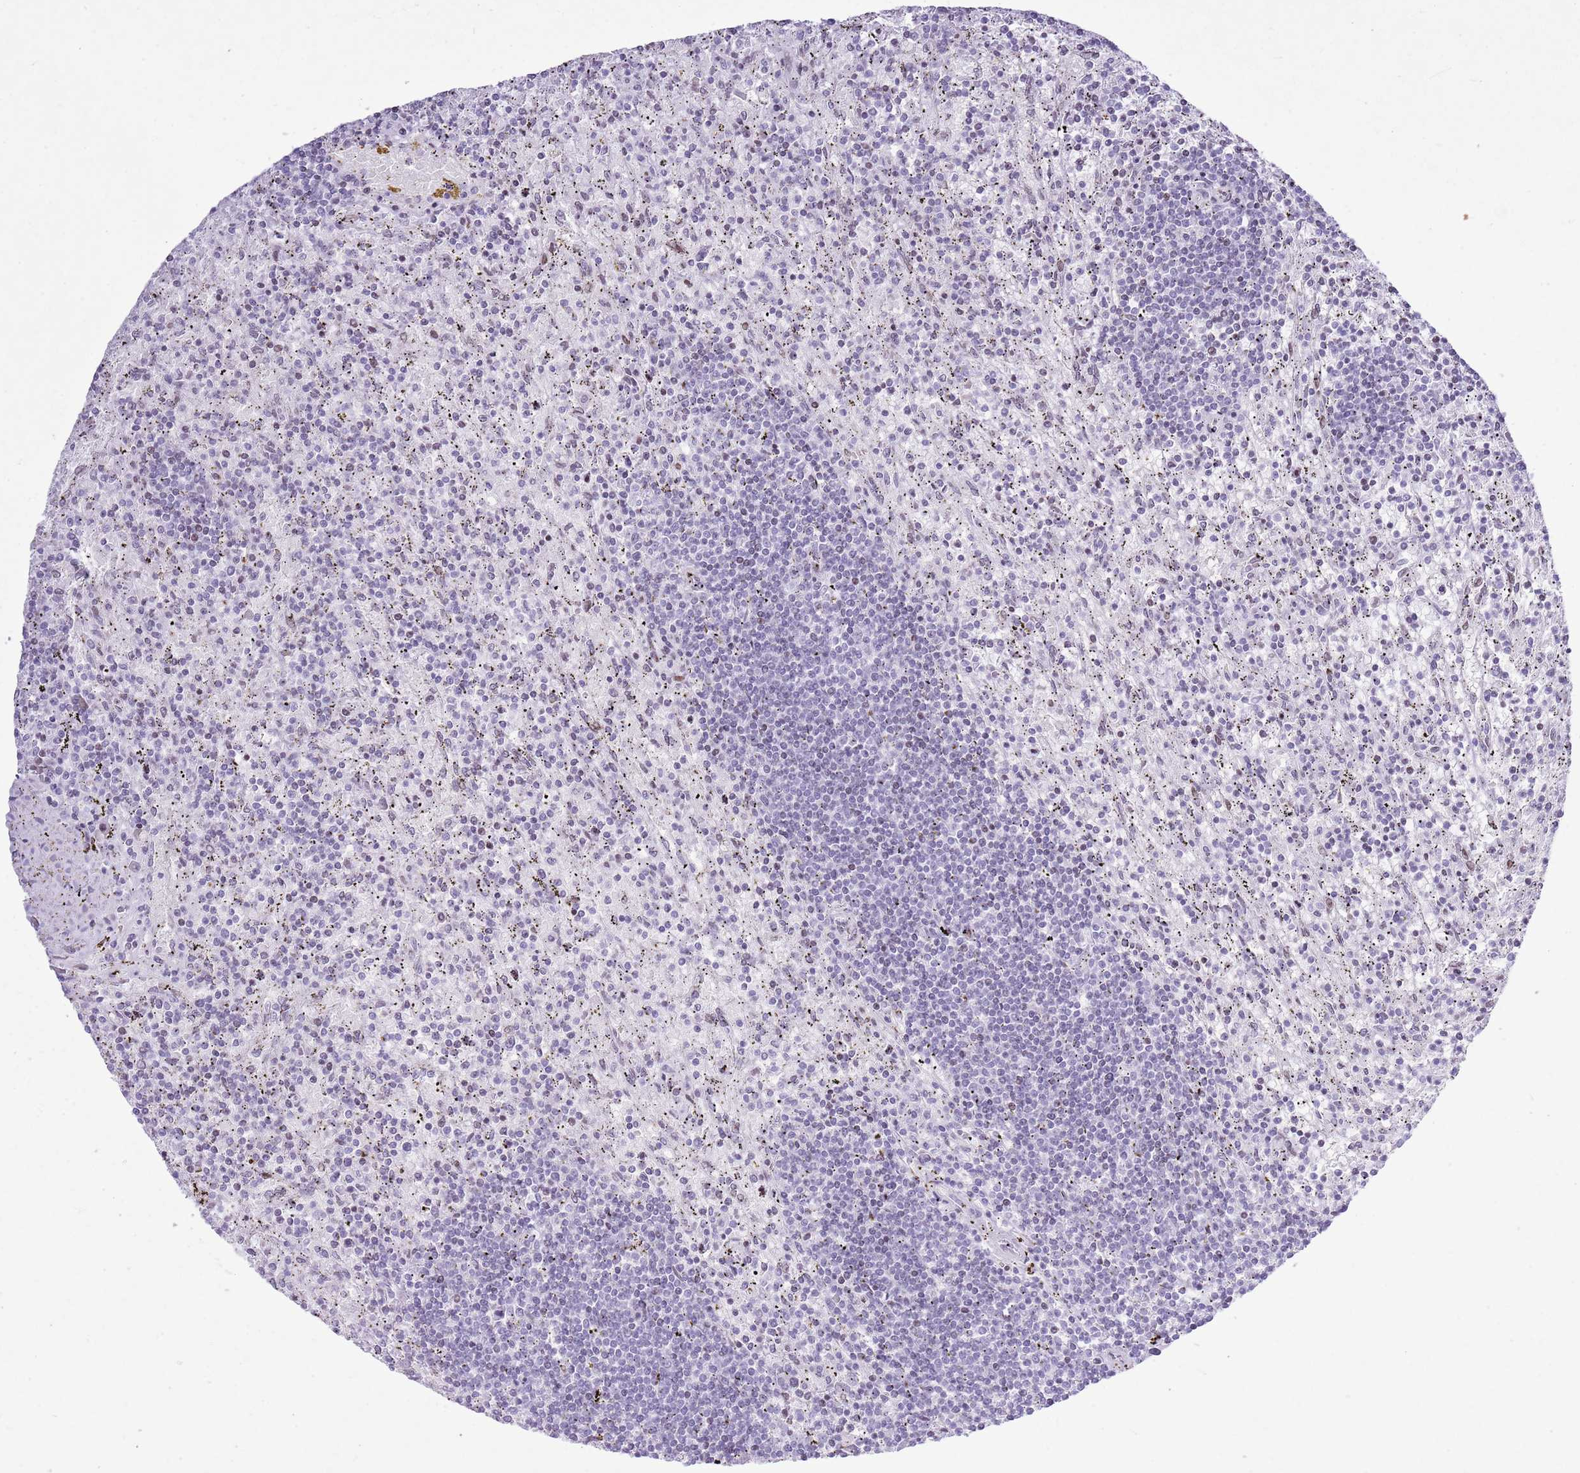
{"staining": {"intensity": "negative", "quantity": "none", "location": "none"}, "tissue": "lymphoma", "cell_type": "Tumor cells", "image_type": "cancer", "snomed": [{"axis": "morphology", "description": "Malignant lymphoma, non-Hodgkin's type, Low grade"}, {"axis": "topography", "description": "Spleen"}], "caption": "DAB immunohistochemical staining of human lymphoma displays no significant positivity in tumor cells. (Brightfield microscopy of DAB immunohistochemistry (IHC) at high magnification).", "gene": "ASIP", "patient": {"sex": "male", "age": 76}}